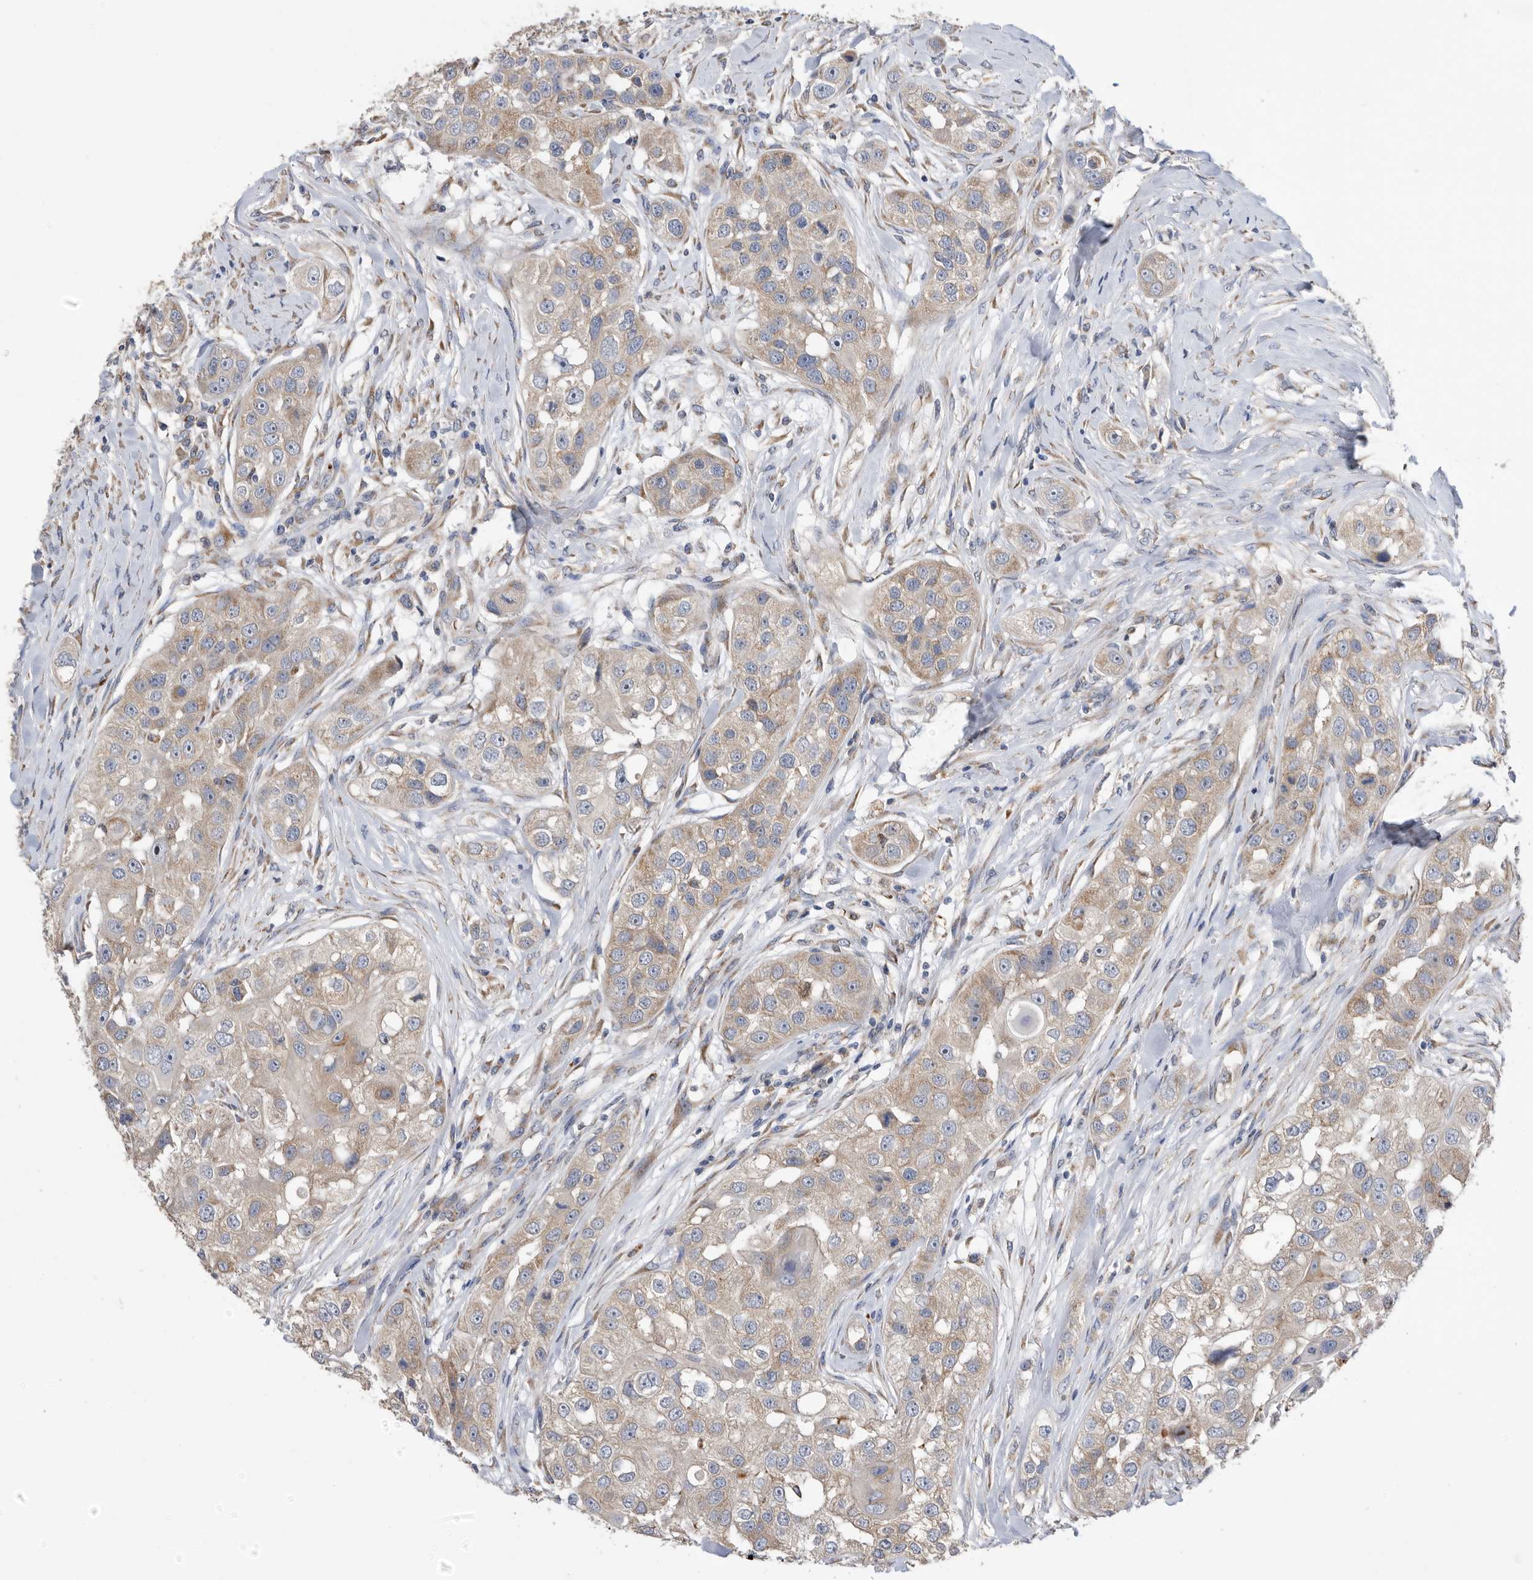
{"staining": {"intensity": "weak", "quantity": ">75%", "location": "cytoplasmic/membranous"}, "tissue": "head and neck cancer", "cell_type": "Tumor cells", "image_type": "cancer", "snomed": [{"axis": "morphology", "description": "Normal tissue, NOS"}, {"axis": "morphology", "description": "Squamous cell carcinoma, NOS"}, {"axis": "topography", "description": "Skeletal muscle"}, {"axis": "topography", "description": "Head-Neck"}], "caption": "Protein expression analysis of human squamous cell carcinoma (head and neck) reveals weak cytoplasmic/membranous expression in about >75% of tumor cells.", "gene": "CRISPLD2", "patient": {"sex": "male", "age": 51}}